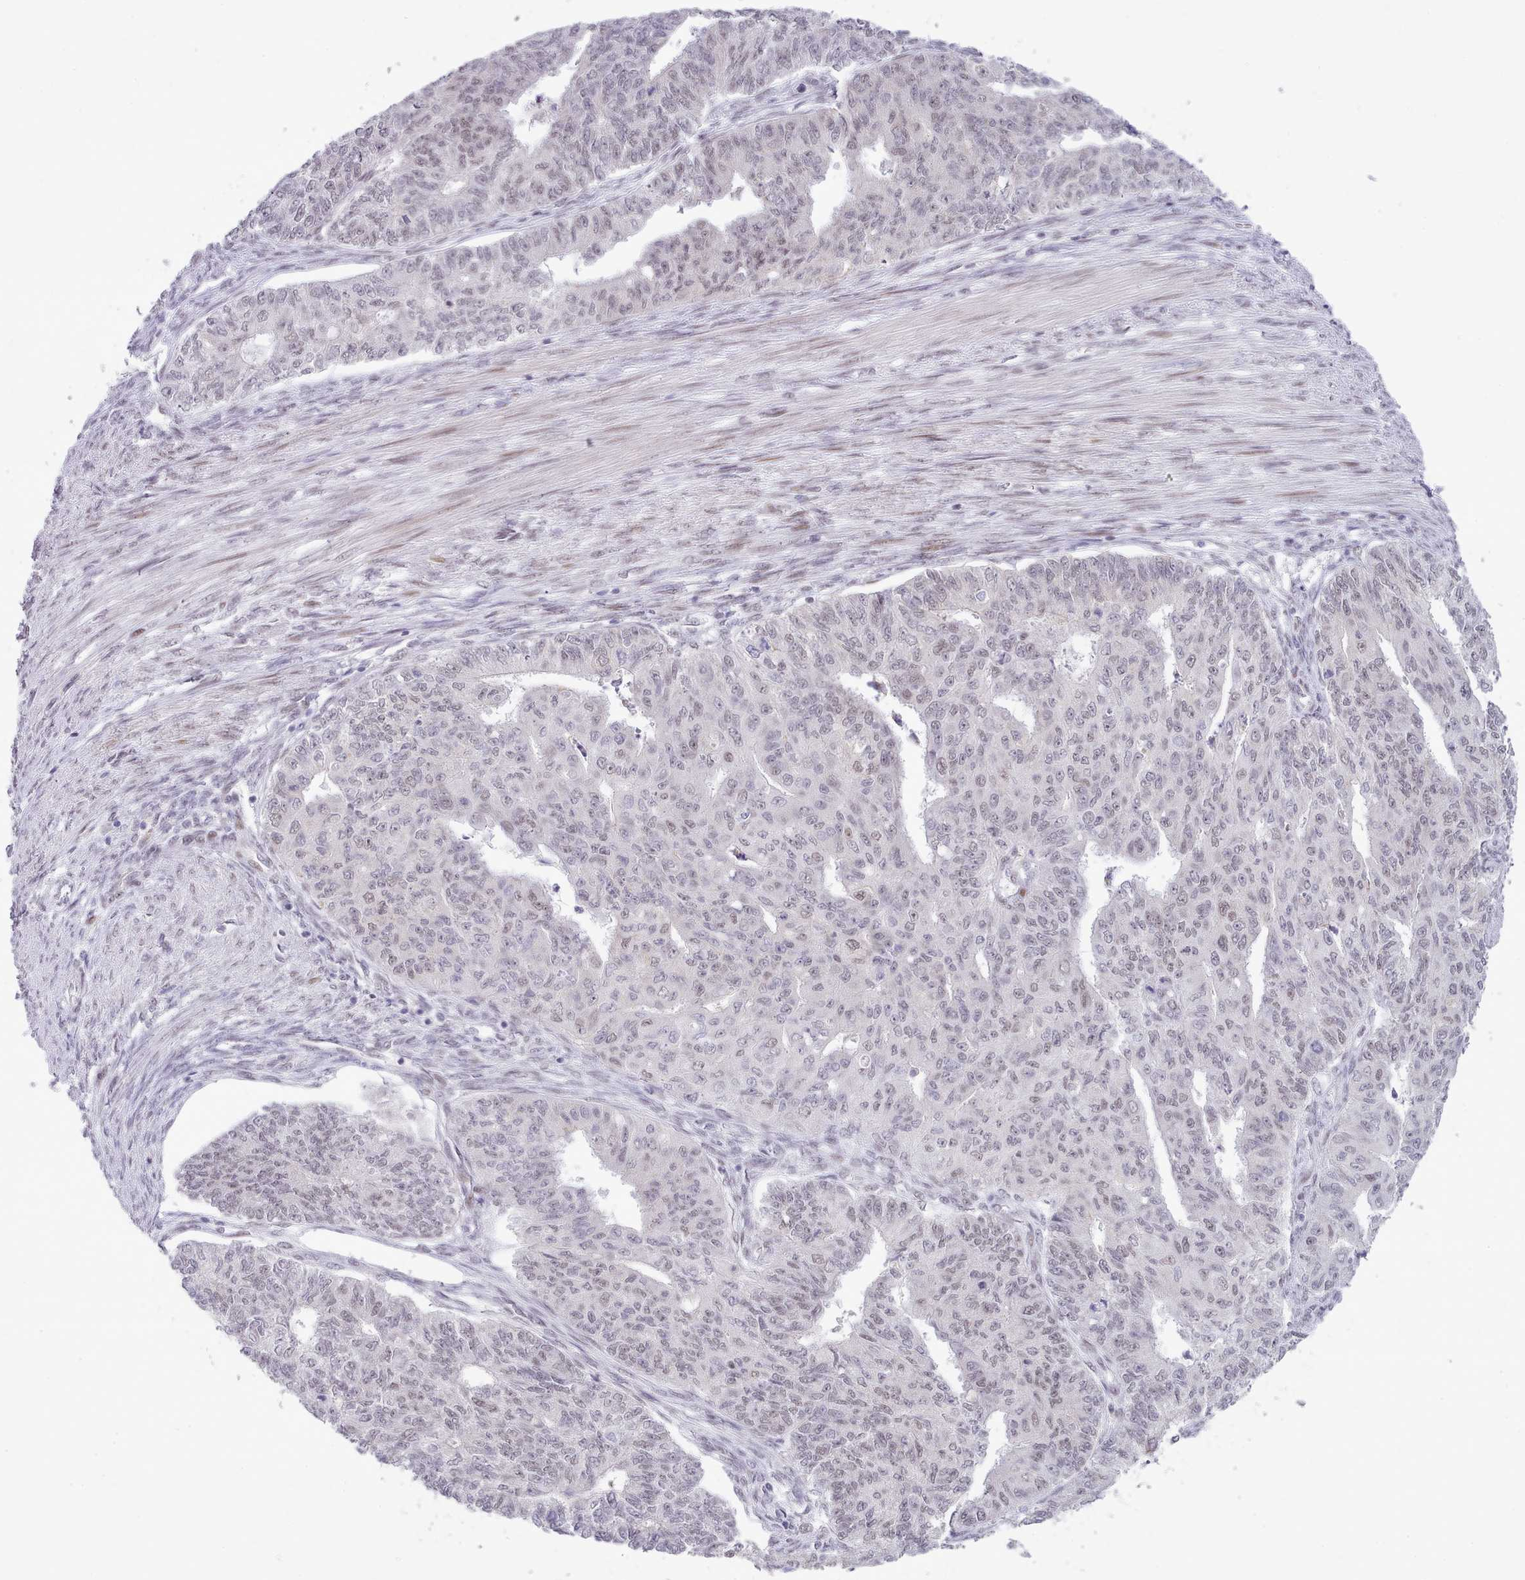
{"staining": {"intensity": "weak", "quantity": "<25%", "location": "nuclear"}, "tissue": "endometrial cancer", "cell_type": "Tumor cells", "image_type": "cancer", "snomed": [{"axis": "morphology", "description": "Adenocarcinoma, NOS"}, {"axis": "topography", "description": "Endometrium"}], "caption": "A histopathology image of endometrial cancer (adenocarcinoma) stained for a protein shows no brown staining in tumor cells. (Stains: DAB (3,3'-diaminobenzidine) IHC with hematoxylin counter stain, Microscopy: brightfield microscopy at high magnification).", "gene": "RFX1", "patient": {"sex": "female", "age": 32}}